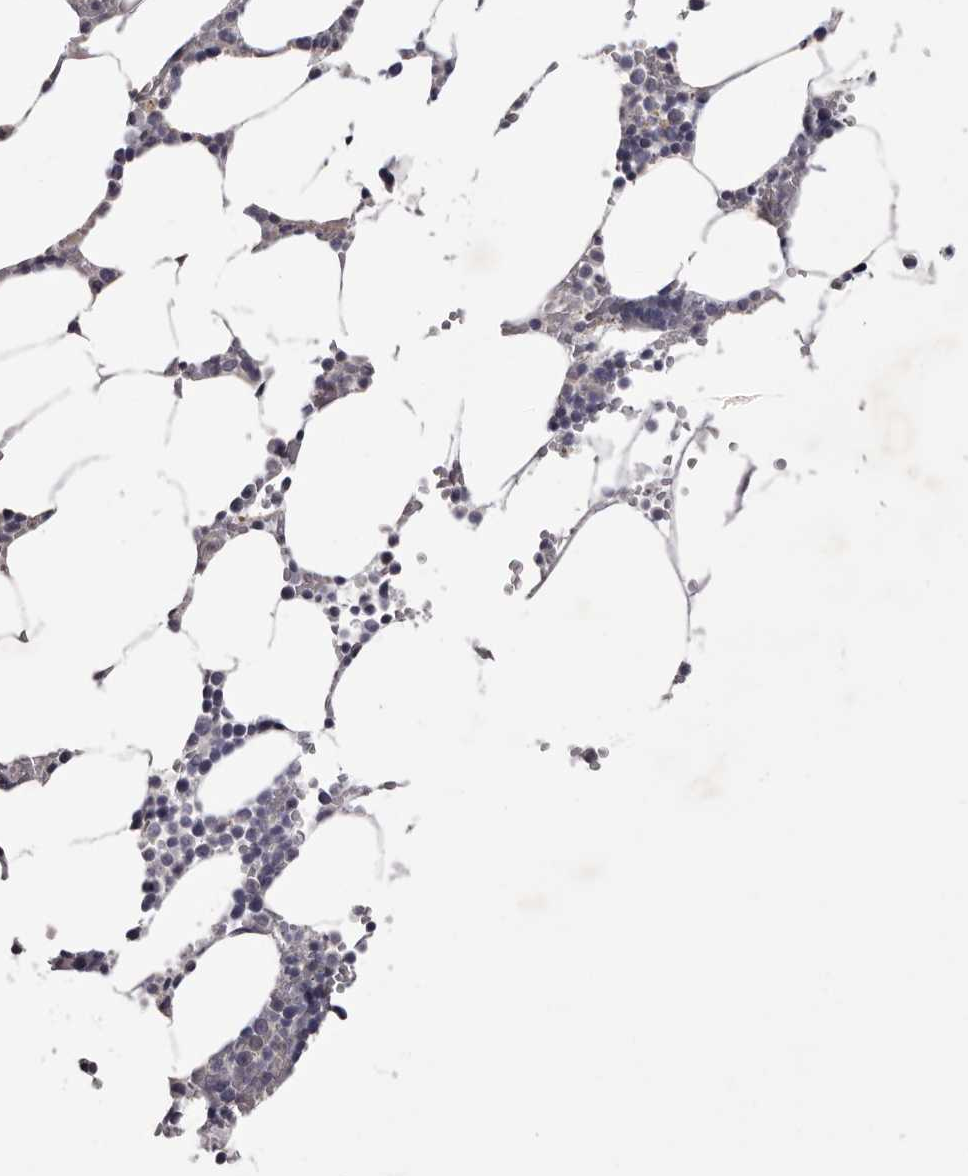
{"staining": {"intensity": "negative", "quantity": "none", "location": "none"}, "tissue": "bone marrow", "cell_type": "Hematopoietic cells", "image_type": "normal", "snomed": [{"axis": "morphology", "description": "Normal tissue, NOS"}, {"axis": "topography", "description": "Bone marrow"}], "caption": "Immunohistochemistry micrograph of benign human bone marrow stained for a protein (brown), which displays no staining in hematopoietic cells. The staining was performed using DAB (3,3'-diaminobenzidine) to visualize the protein expression in brown, while the nuclei were stained in blue with hematoxylin (Magnification: 20x).", "gene": "PEG10", "patient": {"sex": "male", "age": 70}}